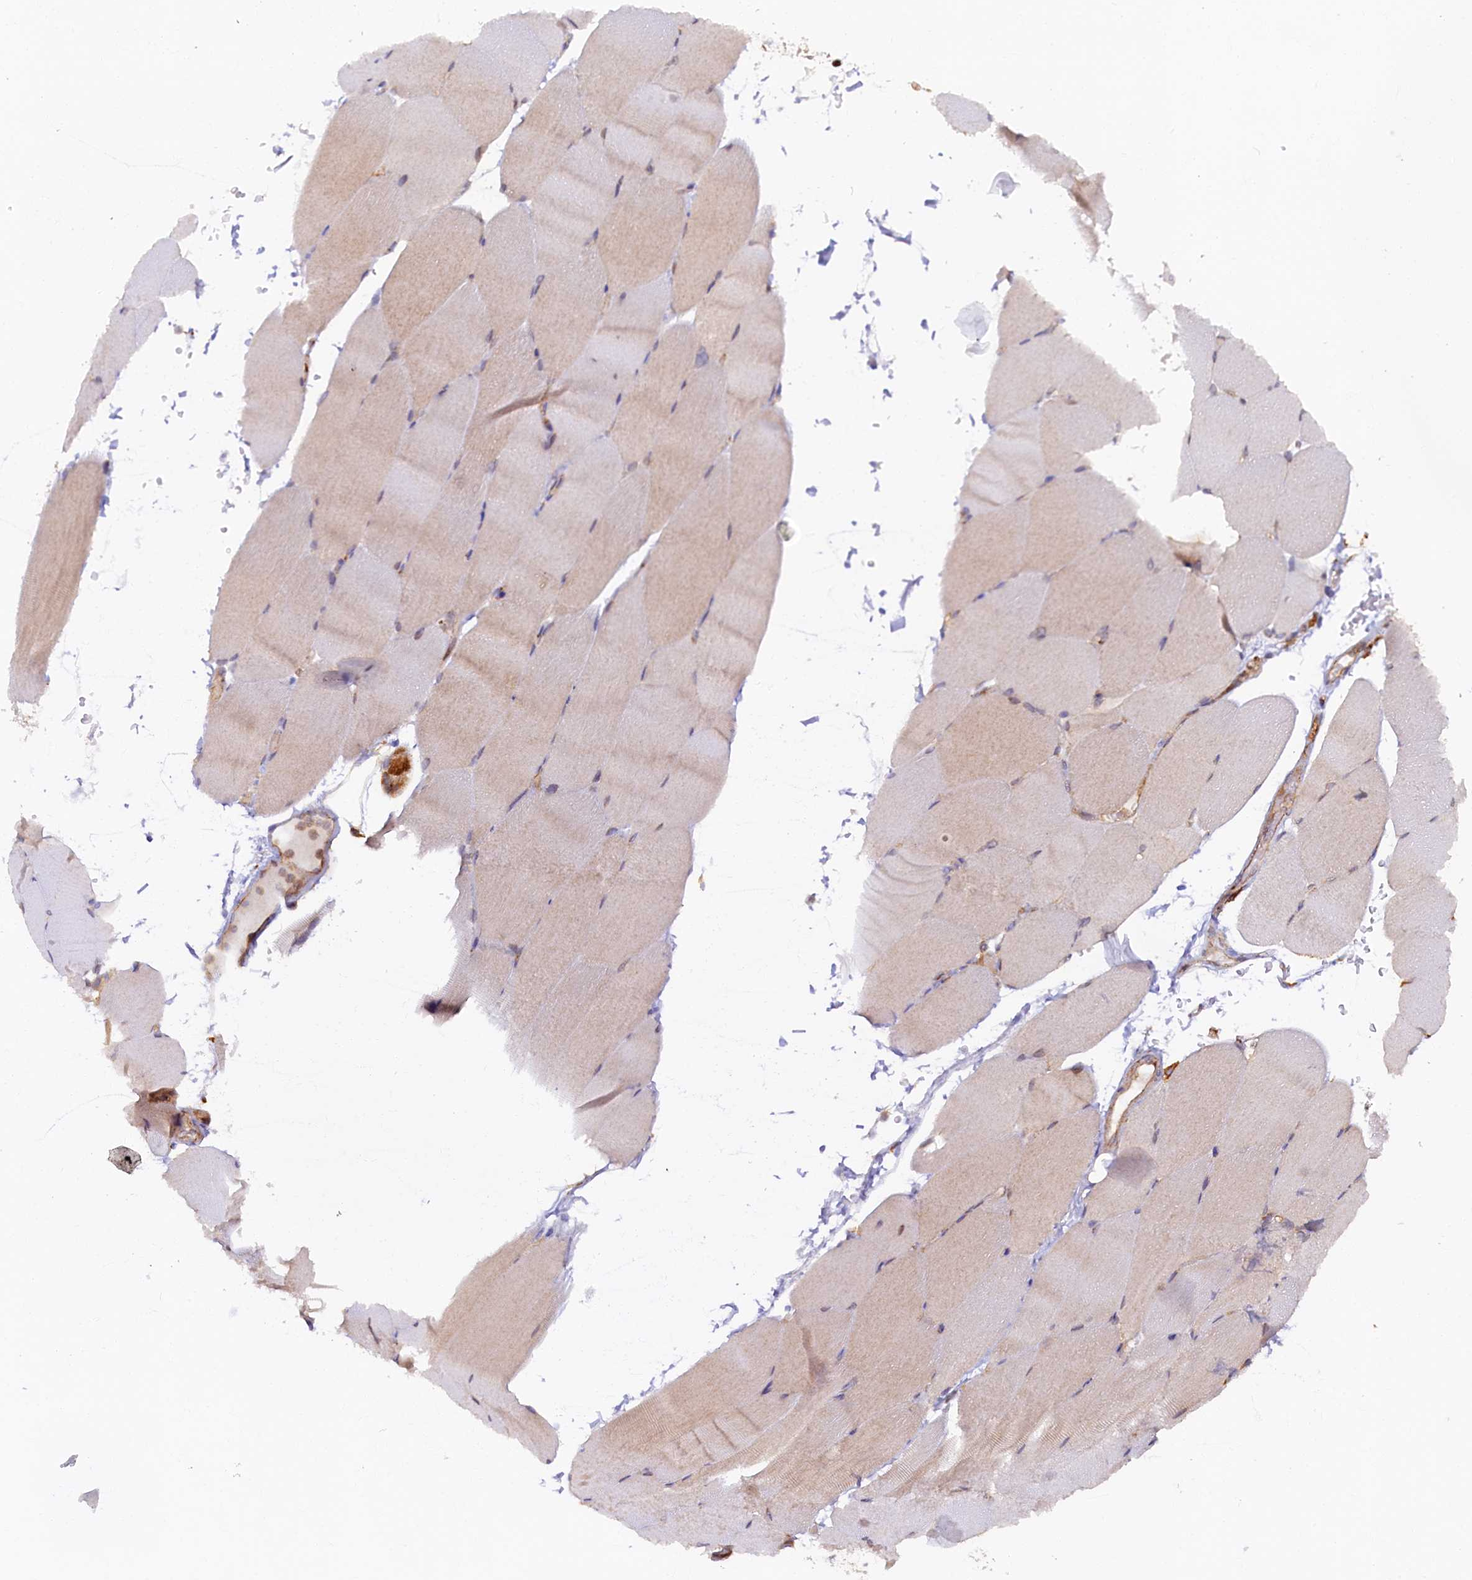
{"staining": {"intensity": "weak", "quantity": "<25%", "location": "cytoplasmic/membranous"}, "tissue": "skeletal muscle", "cell_type": "Myocytes", "image_type": "normal", "snomed": [{"axis": "morphology", "description": "Normal tissue, NOS"}, {"axis": "topography", "description": "Skeletal muscle"}, {"axis": "topography", "description": "Parathyroid gland"}], "caption": "Immunohistochemistry (IHC) micrograph of unremarkable human skeletal muscle stained for a protein (brown), which exhibits no positivity in myocytes.", "gene": "STX12", "patient": {"sex": "female", "age": 37}}